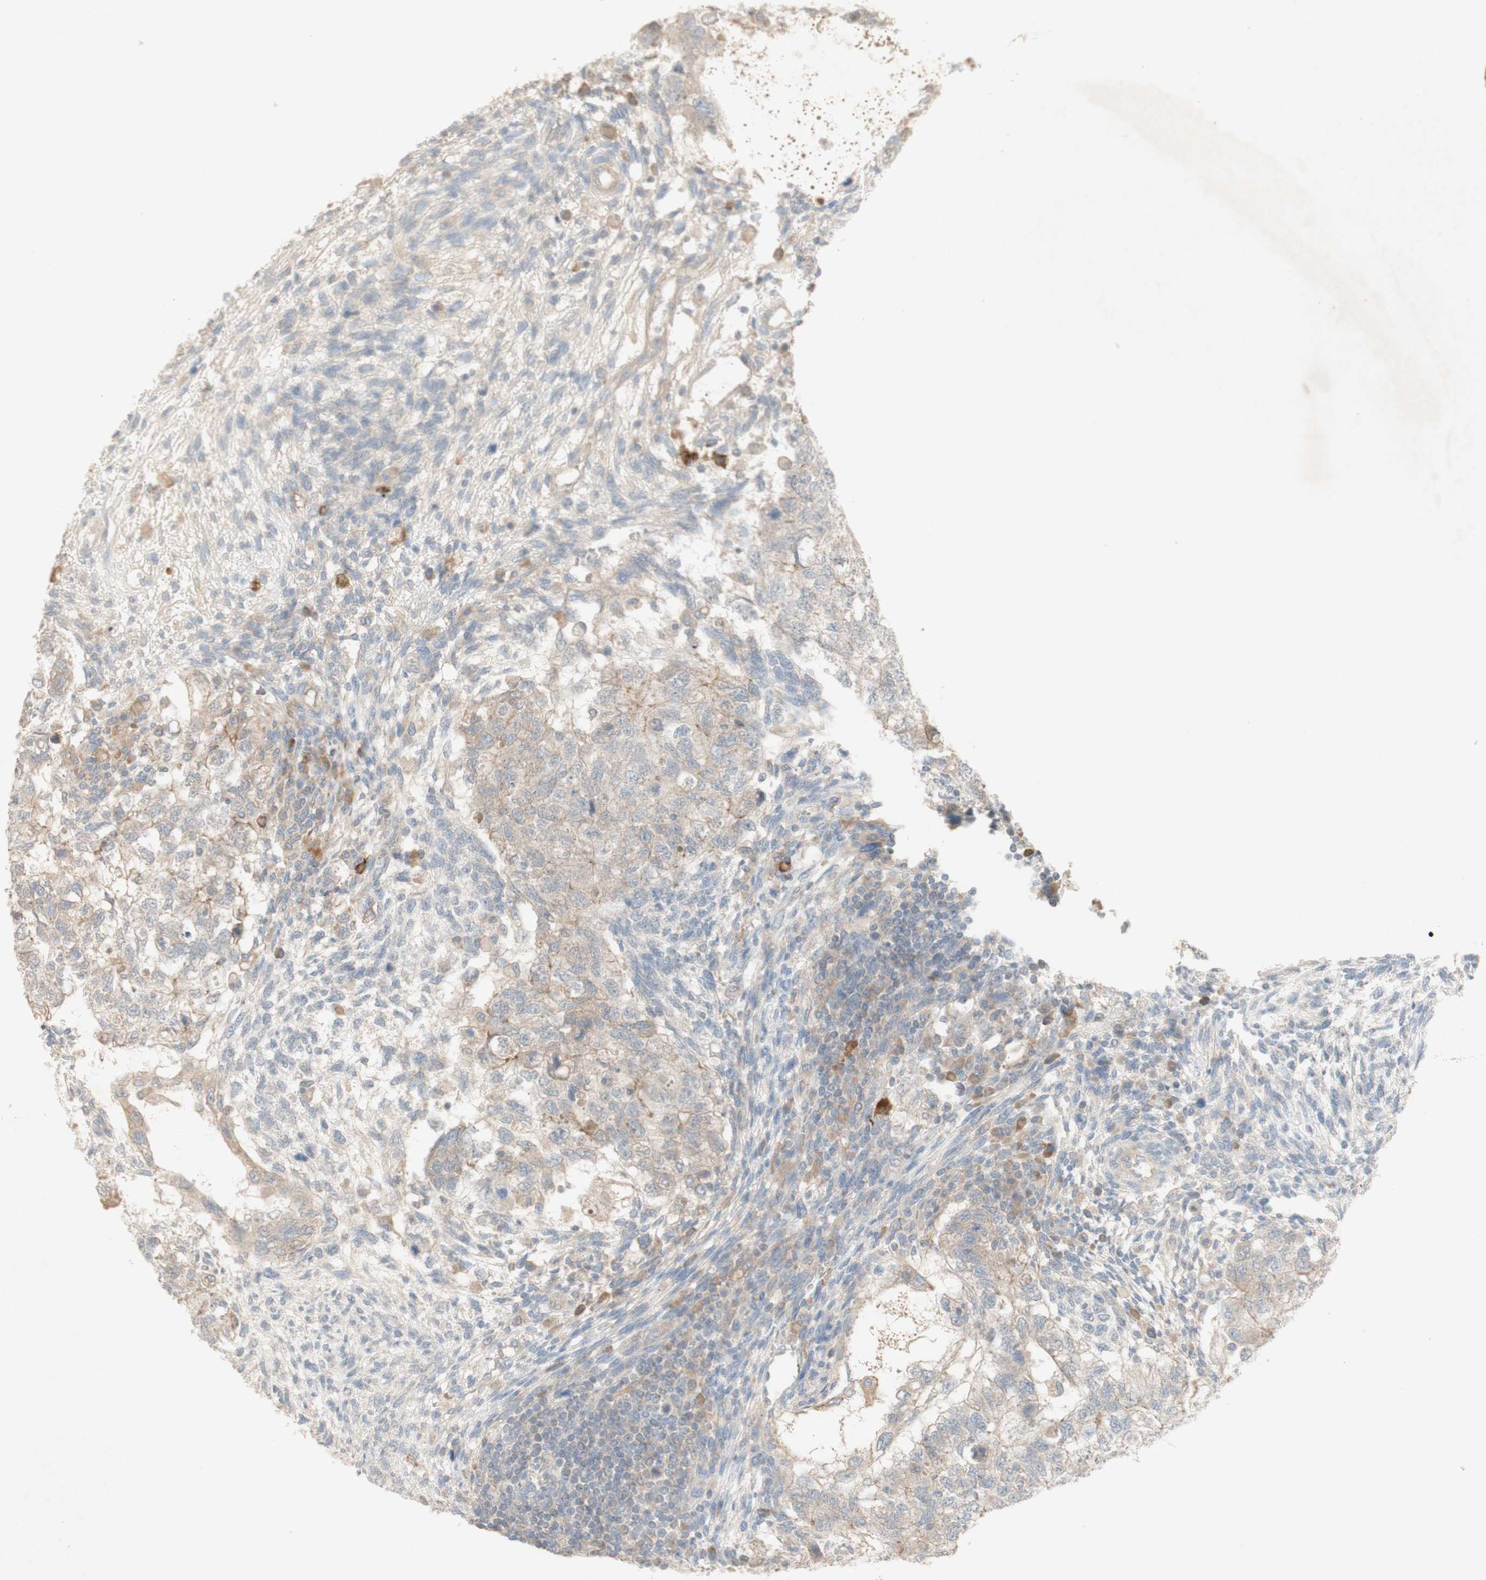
{"staining": {"intensity": "weak", "quantity": "25%-75%", "location": "cytoplasmic/membranous"}, "tissue": "testis cancer", "cell_type": "Tumor cells", "image_type": "cancer", "snomed": [{"axis": "morphology", "description": "Normal tissue, NOS"}, {"axis": "morphology", "description": "Carcinoma, Embryonal, NOS"}, {"axis": "topography", "description": "Testis"}], "caption": "Testis cancer stained for a protein demonstrates weak cytoplasmic/membranous positivity in tumor cells.", "gene": "PTGER4", "patient": {"sex": "male", "age": 36}}